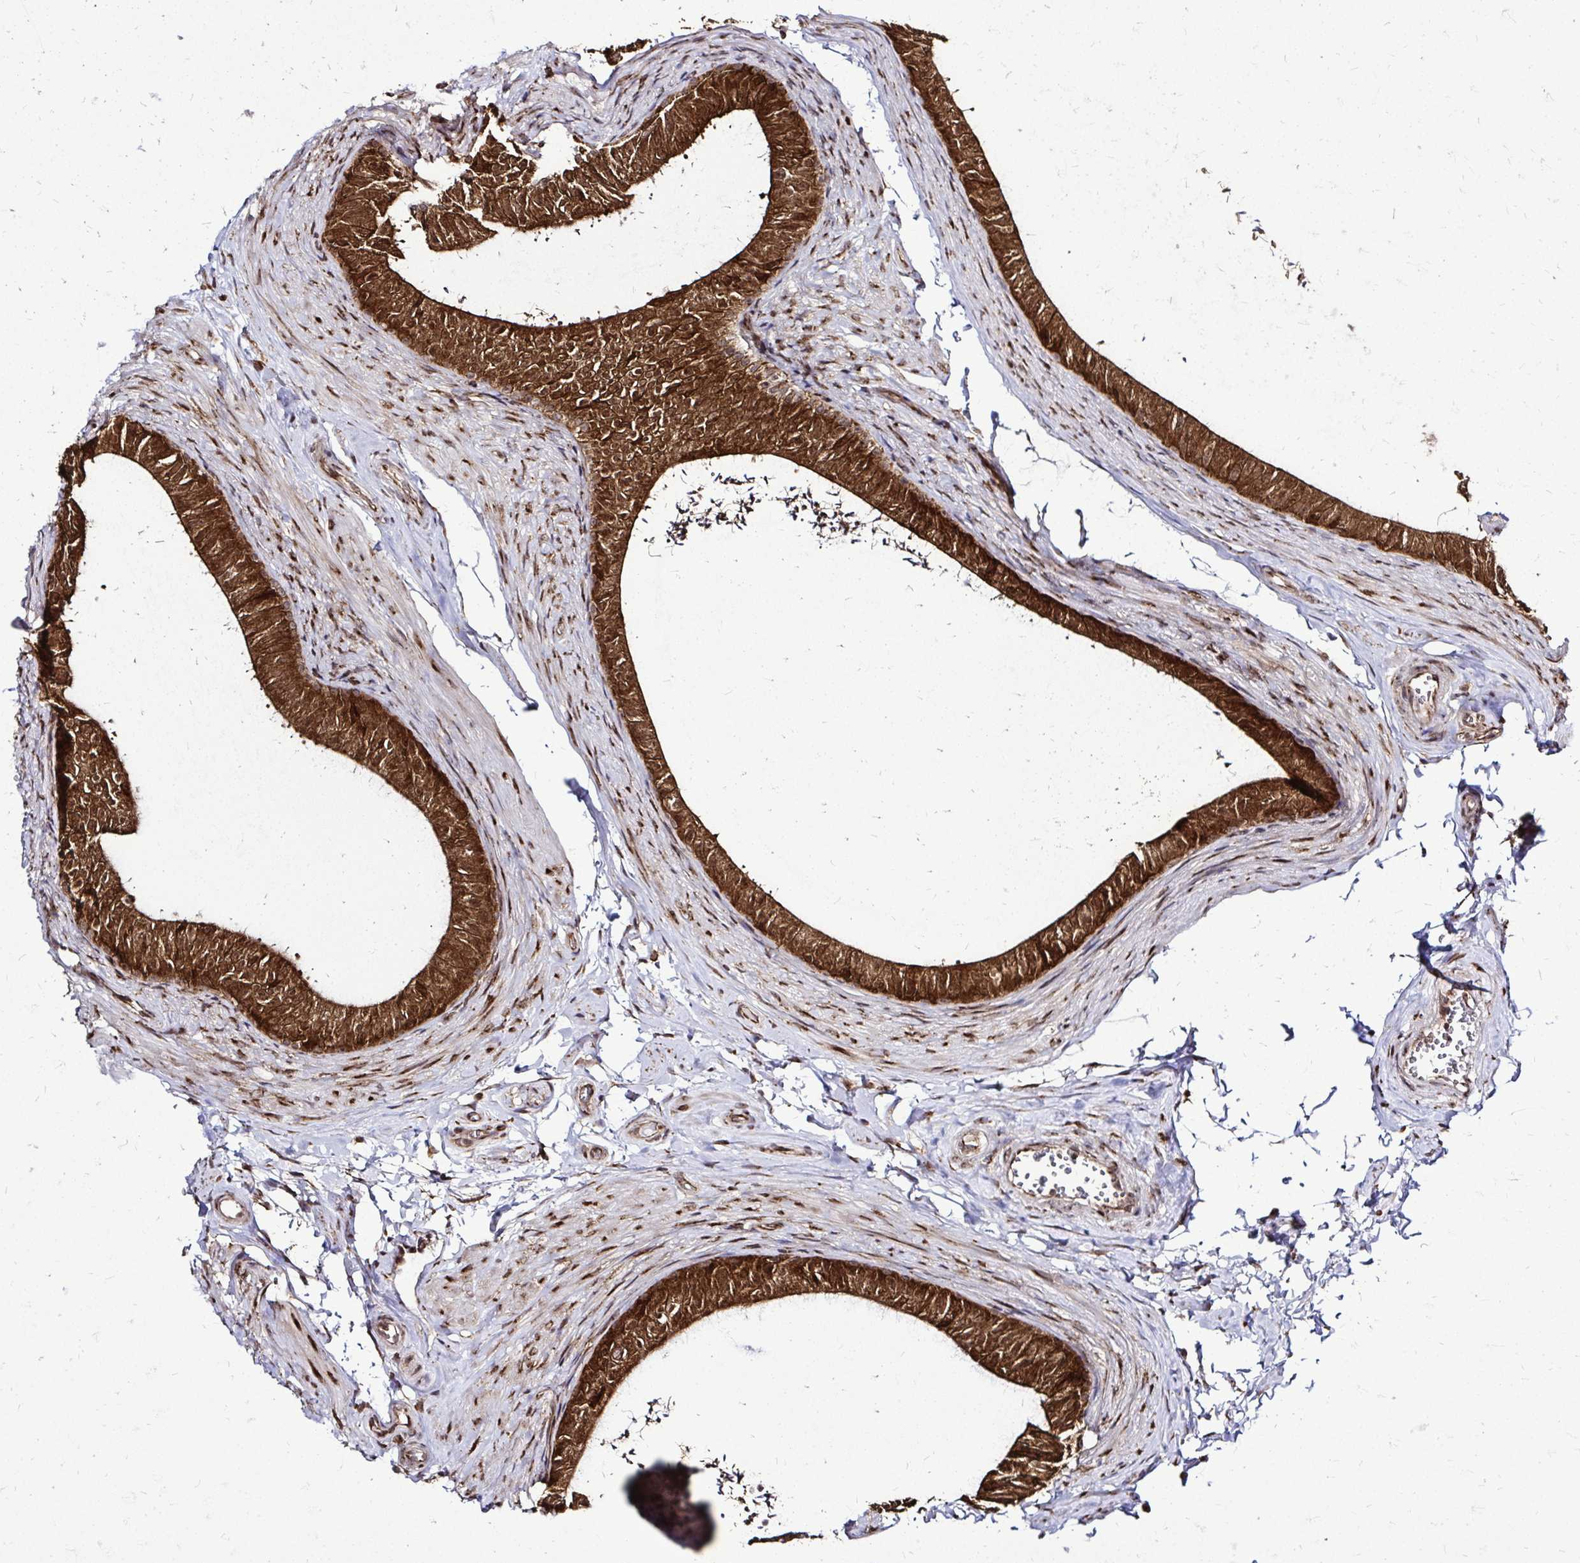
{"staining": {"intensity": "strong", "quantity": ">75%", "location": "cytoplasmic/membranous,nuclear"}, "tissue": "epididymis", "cell_type": "Glandular cells", "image_type": "normal", "snomed": [{"axis": "morphology", "description": "Normal tissue, NOS"}, {"axis": "topography", "description": "Epididymis, spermatic cord, NOS"}, {"axis": "topography", "description": "Epididymis"}, {"axis": "topography", "description": "Peripheral nerve tissue"}], "caption": "IHC (DAB) staining of benign human epididymis demonstrates strong cytoplasmic/membranous,nuclear protein expression in approximately >75% of glandular cells.", "gene": "FMR1", "patient": {"sex": "male", "age": 29}}